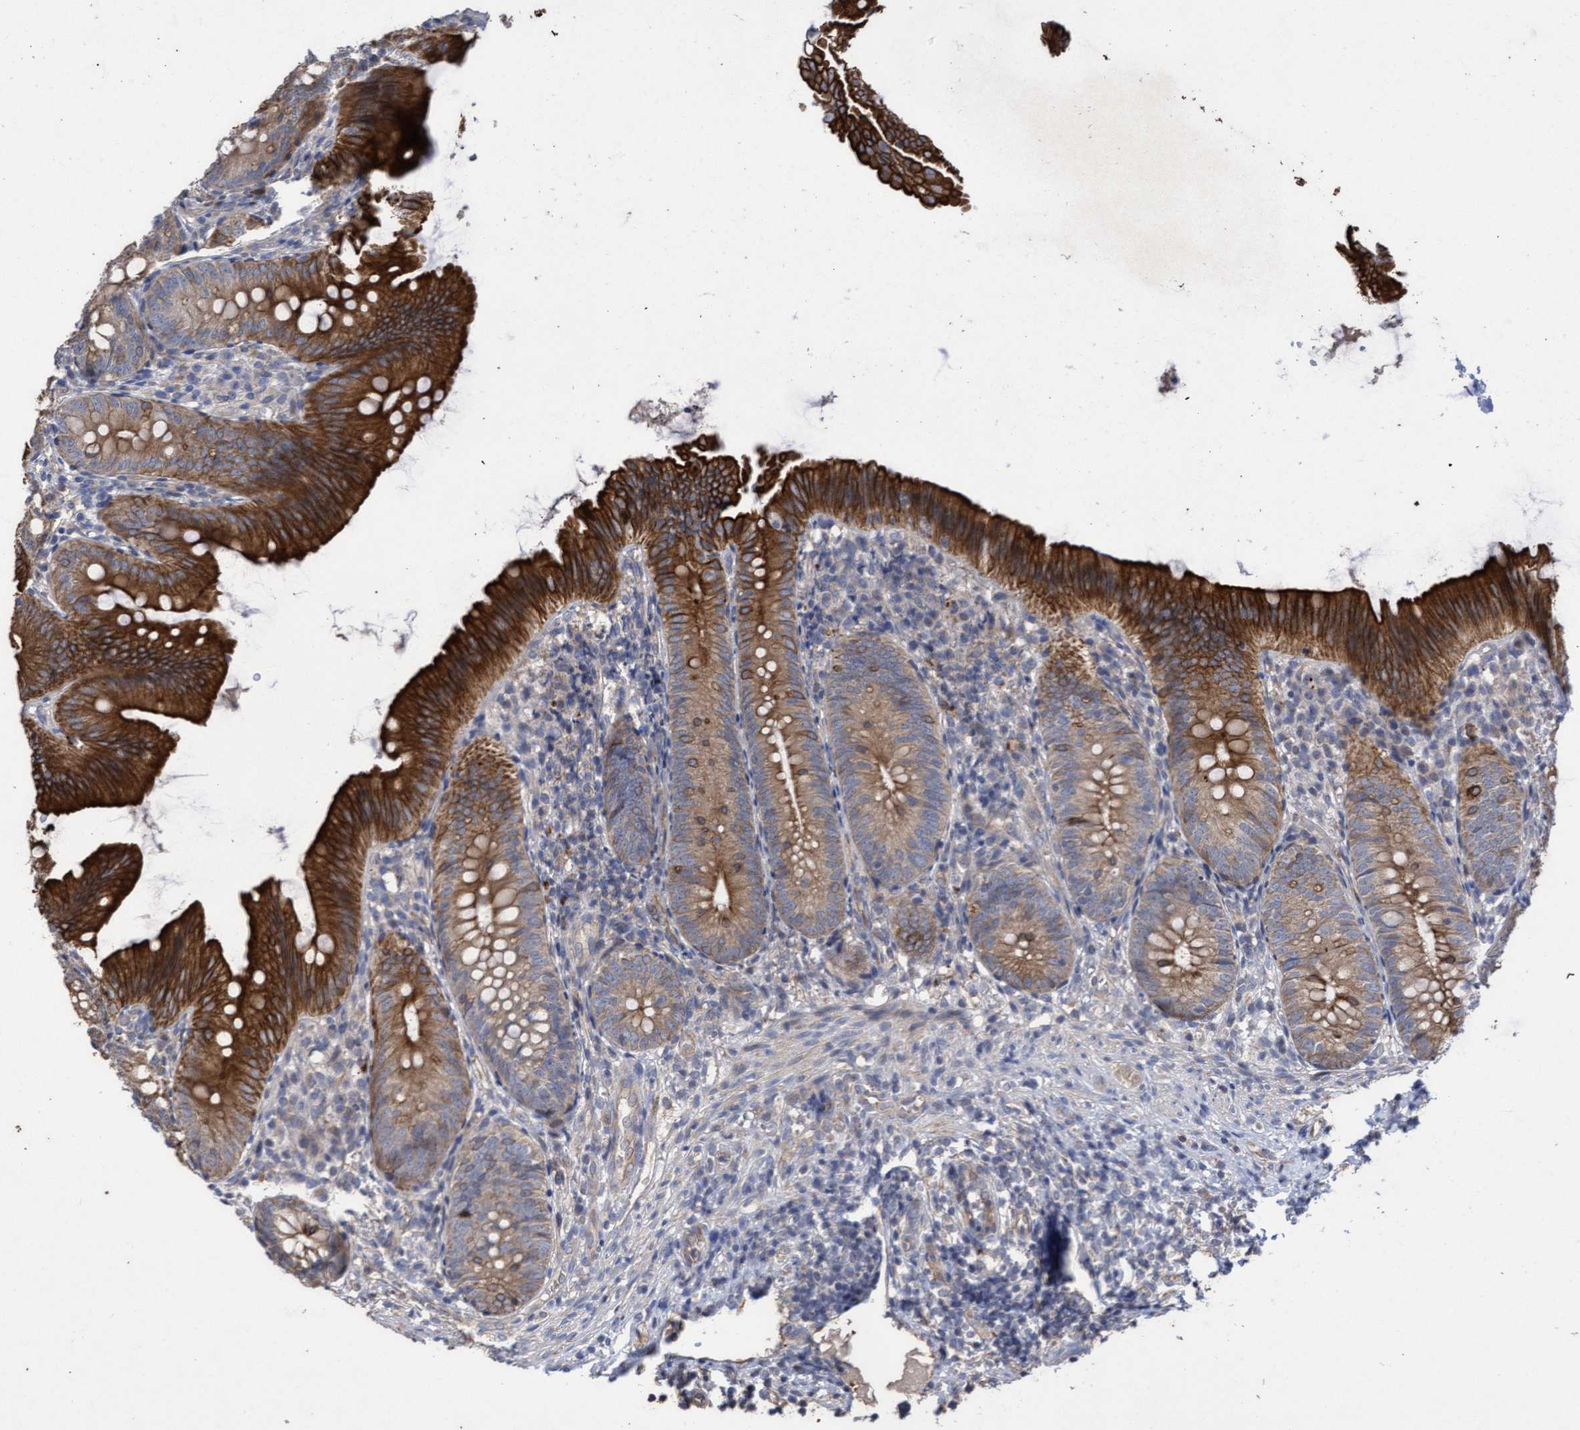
{"staining": {"intensity": "strong", "quantity": ">75%", "location": "cytoplasmic/membranous"}, "tissue": "appendix", "cell_type": "Glandular cells", "image_type": "normal", "snomed": [{"axis": "morphology", "description": "Normal tissue, NOS"}, {"axis": "topography", "description": "Appendix"}], "caption": "Protein expression by IHC exhibits strong cytoplasmic/membranous positivity in about >75% of glandular cells in normal appendix.", "gene": "KRT24", "patient": {"sex": "male", "age": 1}}